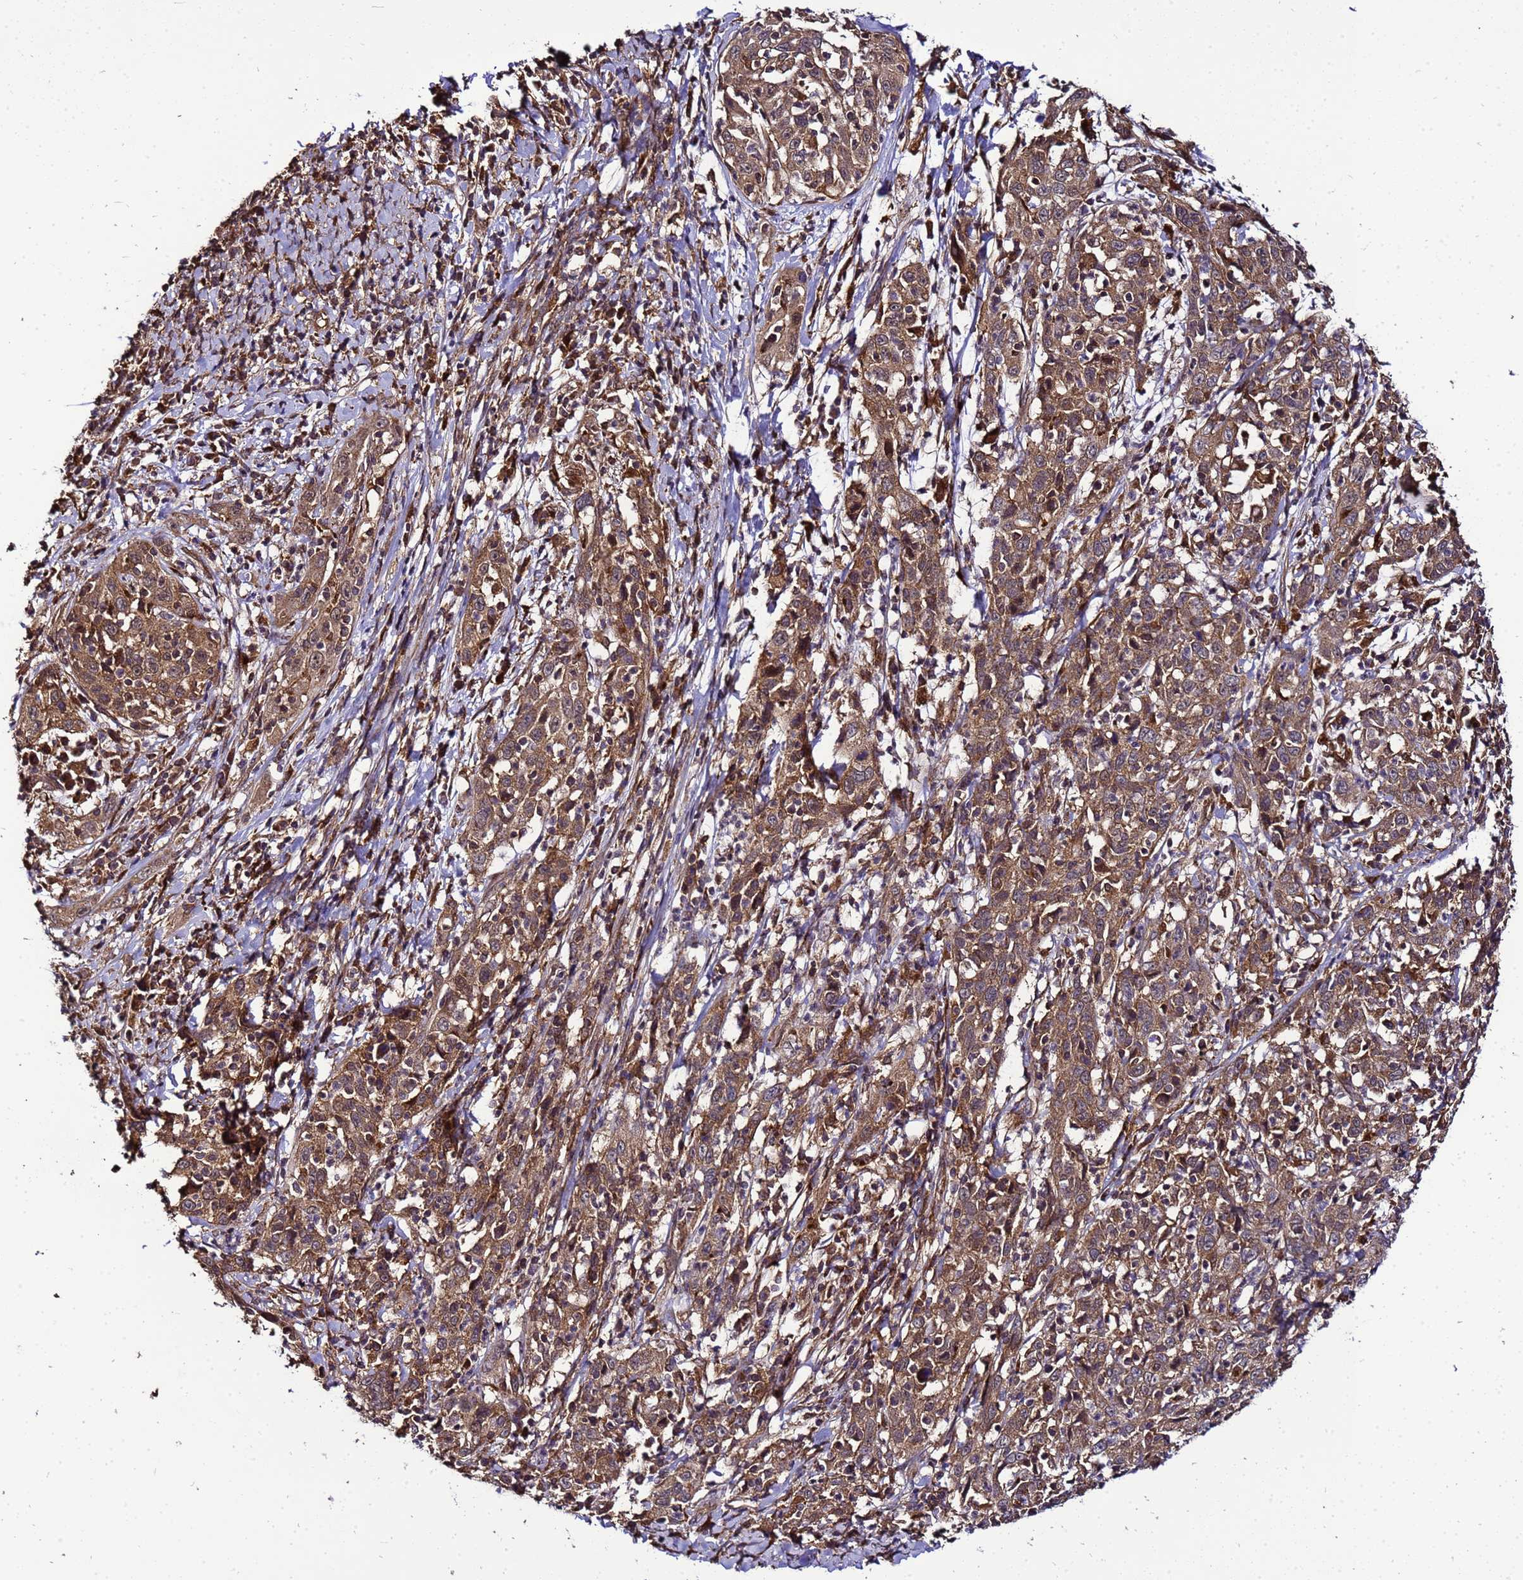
{"staining": {"intensity": "moderate", "quantity": ">75%", "location": "cytoplasmic/membranous"}, "tissue": "cervical cancer", "cell_type": "Tumor cells", "image_type": "cancer", "snomed": [{"axis": "morphology", "description": "Squamous cell carcinoma, NOS"}, {"axis": "topography", "description": "Cervix"}], "caption": "Squamous cell carcinoma (cervical) tissue exhibits moderate cytoplasmic/membranous positivity in approximately >75% of tumor cells, visualized by immunohistochemistry.", "gene": "TRABD", "patient": {"sex": "female", "age": 46}}